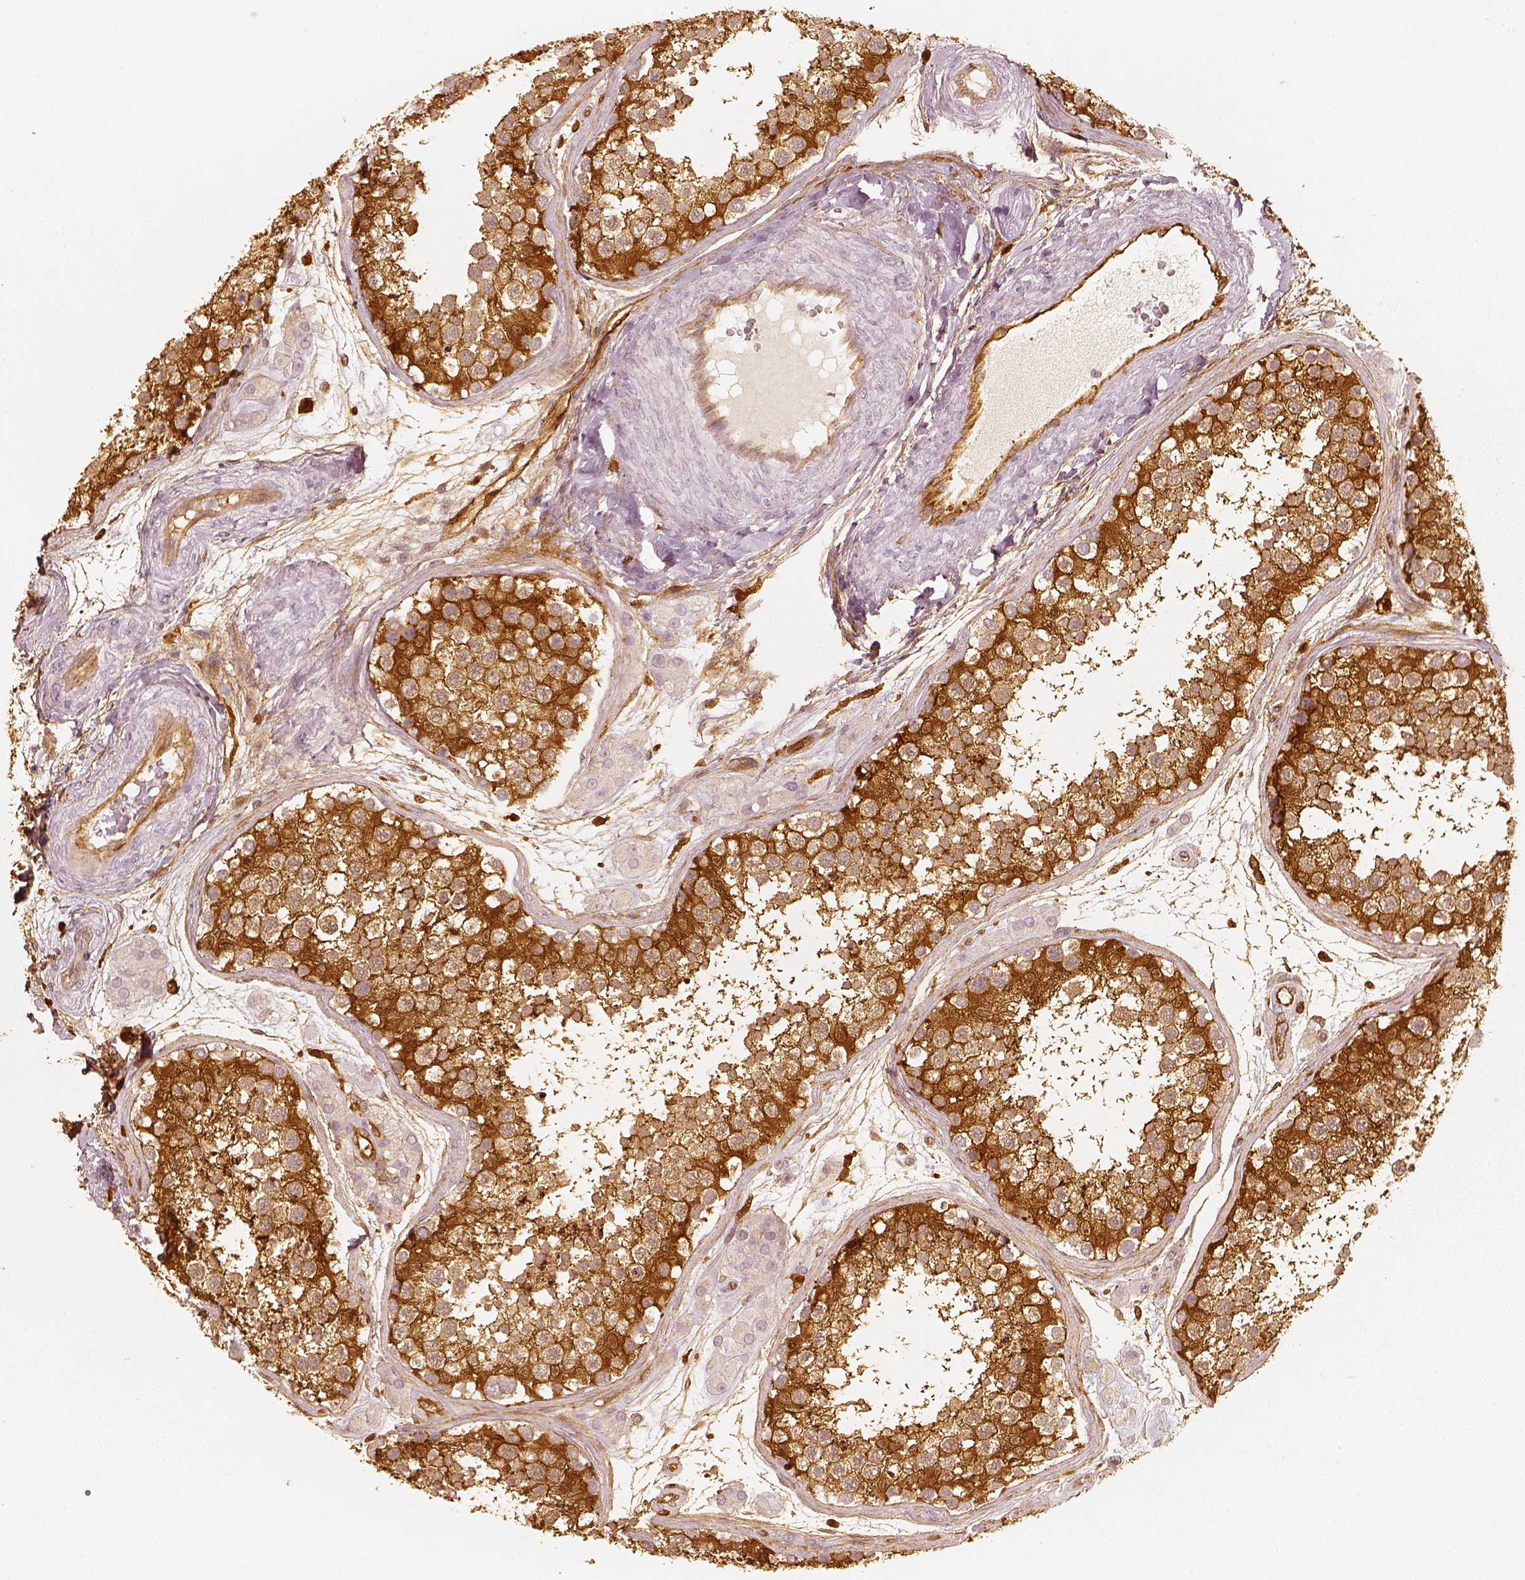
{"staining": {"intensity": "moderate", "quantity": ">75%", "location": "cytoplasmic/membranous"}, "tissue": "testis", "cell_type": "Cells in seminiferous ducts", "image_type": "normal", "snomed": [{"axis": "morphology", "description": "Normal tissue, NOS"}, {"axis": "topography", "description": "Testis"}], "caption": "Brown immunohistochemical staining in unremarkable testis displays moderate cytoplasmic/membranous positivity in about >75% of cells in seminiferous ducts.", "gene": "FSCN1", "patient": {"sex": "male", "age": 41}}